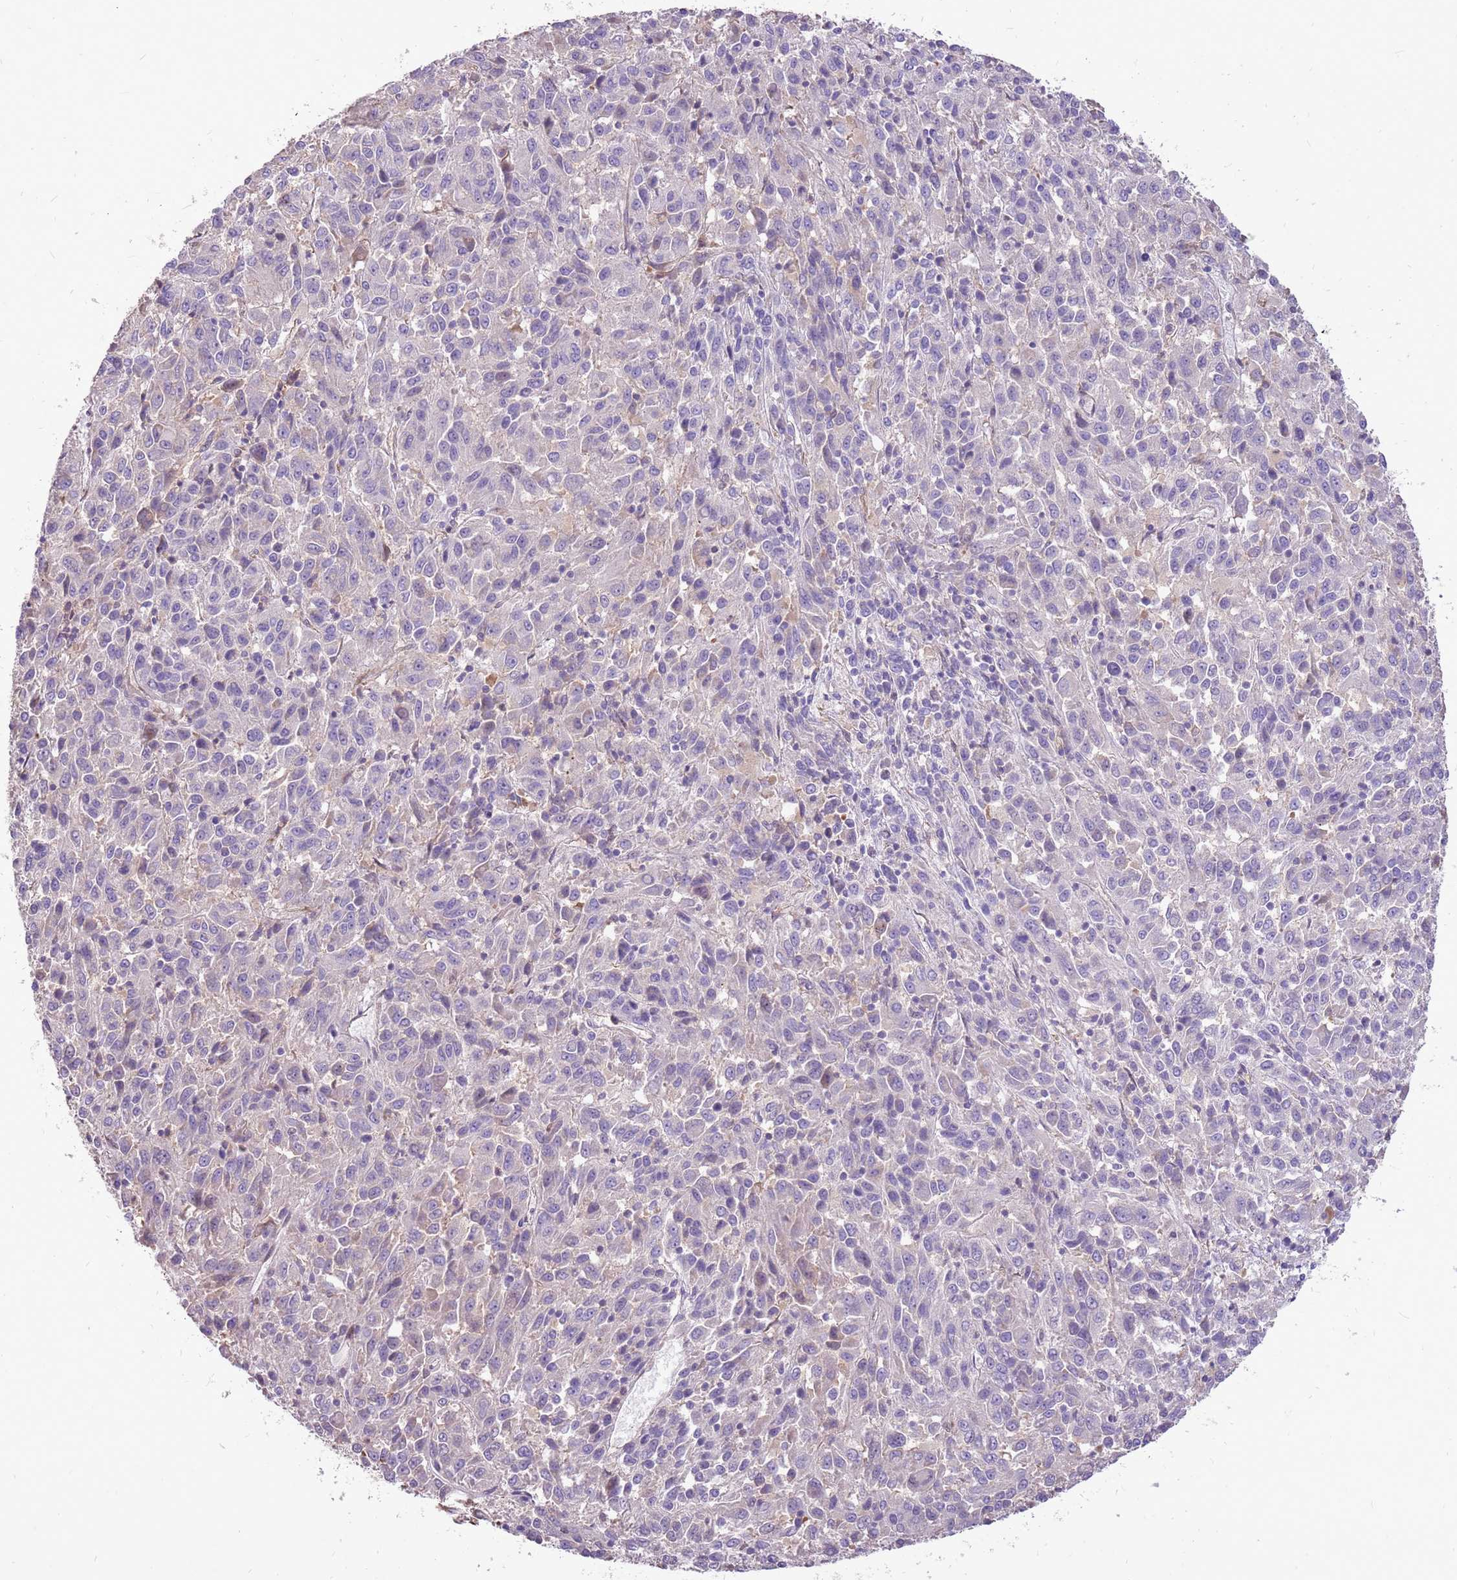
{"staining": {"intensity": "negative", "quantity": "none", "location": "none"}, "tissue": "melanoma", "cell_type": "Tumor cells", "image_type": "cancer", "snomed": [{"axis": "morphology", "description": "Malignant melanoma, Metastatic site"}, {"axis": "topography", "description": "Lung"}], "caption": "This is a histopathology image of IHC staining of melanoma, which shows no staining in tumor cells. (DAB immunohistochemistry (IHC) with hematoxylin counter stain).", "gene": "WASHC4", "patient": {"sex": "male", "age": 64}}